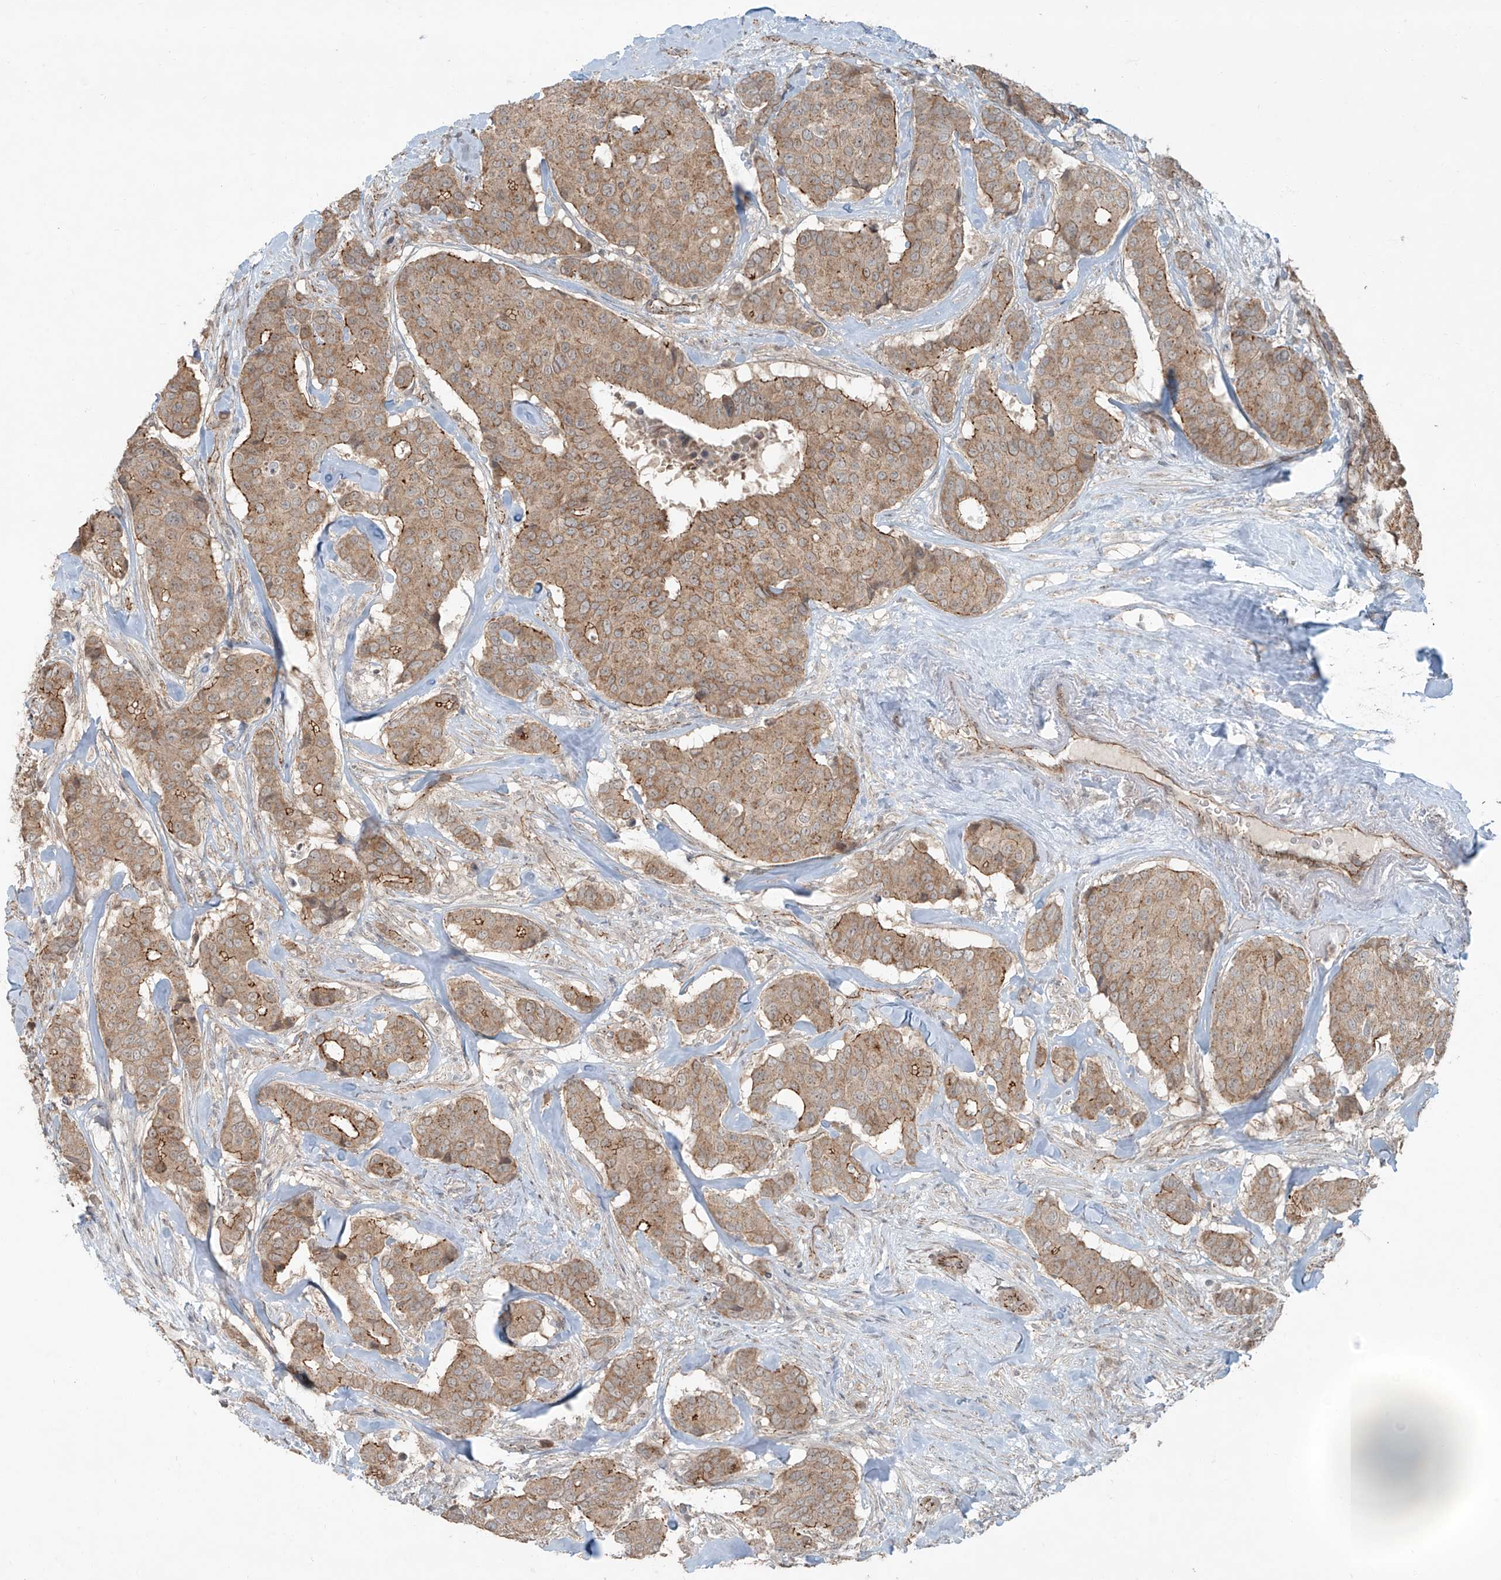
{"staining": {"intensity": "moderate", "quantity": ">75%", "location": "cytoplasmic/membranous"}, "tissue": "breast cancer", "cell_type": "Tumor cells", "image_type": "cancer", "snomed": [{"axis": "morphology", "description": "Duct carcinoma"}, {"axis": "topography", "description": "Breast"}], "caption": "Immunohistochemical staining of human breast cancer shows medium levels of moderate cytoplasmic/membranous protein positivity in about >75% of tumor cells.", "gene": "ZNF16", "patient": {"sex": "female", "age": 75}}